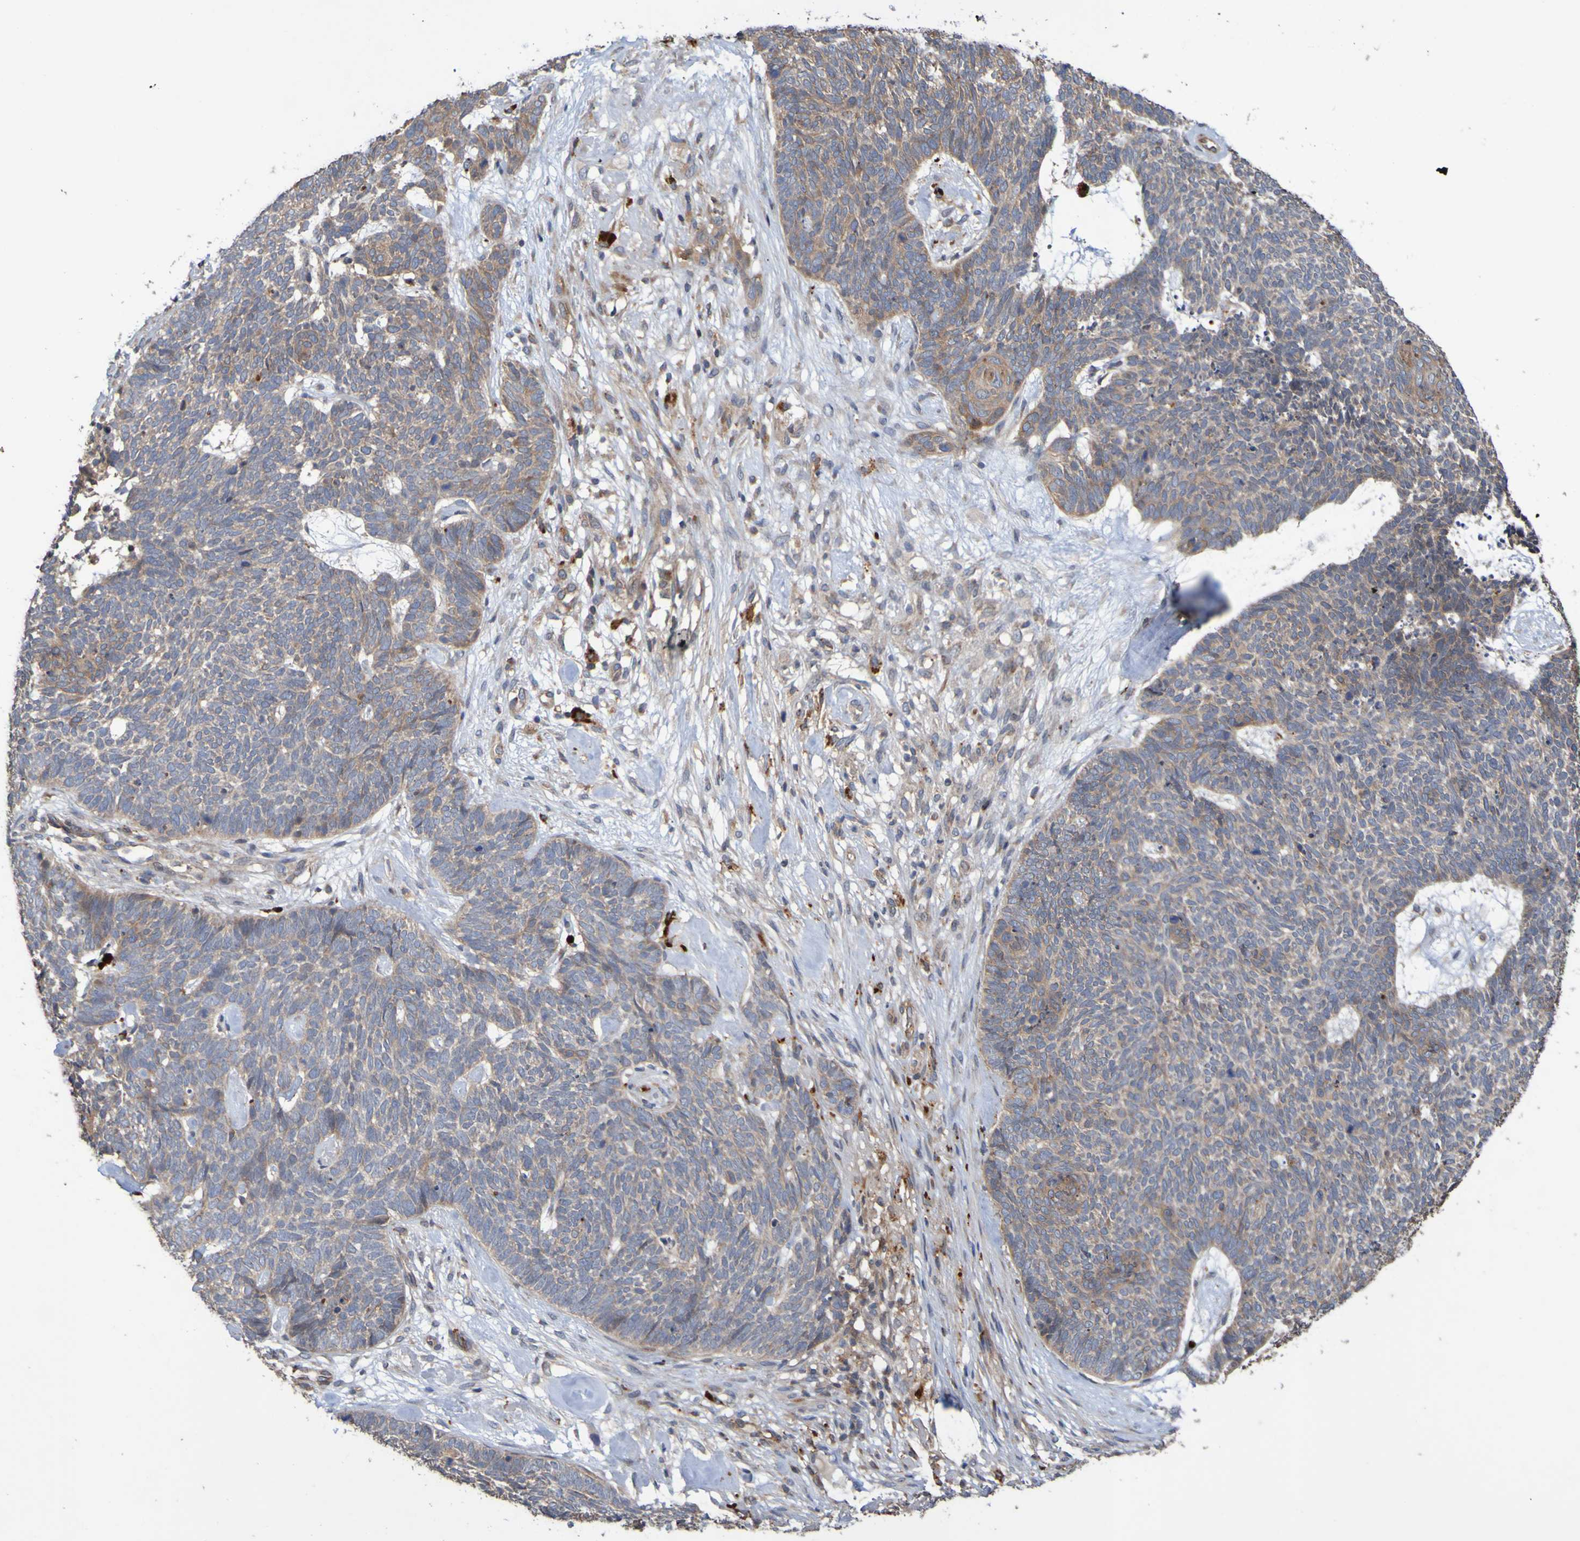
{"staining": {"intensity": "weak", "quantity": ">75%", "location": "cytoplasmic/membranous"}, "tissue": "skin cancer", "cell_type": "Tumor cells", "image_type": "cancer", "snomed": [{"axis": "morphology", "description": "Basal cell carcinoma"}, {"axis": "topography", "description": "Skin"}], "caption": "This is a micrograph of immunohistochemistry (IHC) staining of basal cell carcinoma (skin), which shows weak expression in the cytoplasmic/membranous of tumor cells.", "gene": "UCN", "patient": {"sex": "female", "age": 84}}